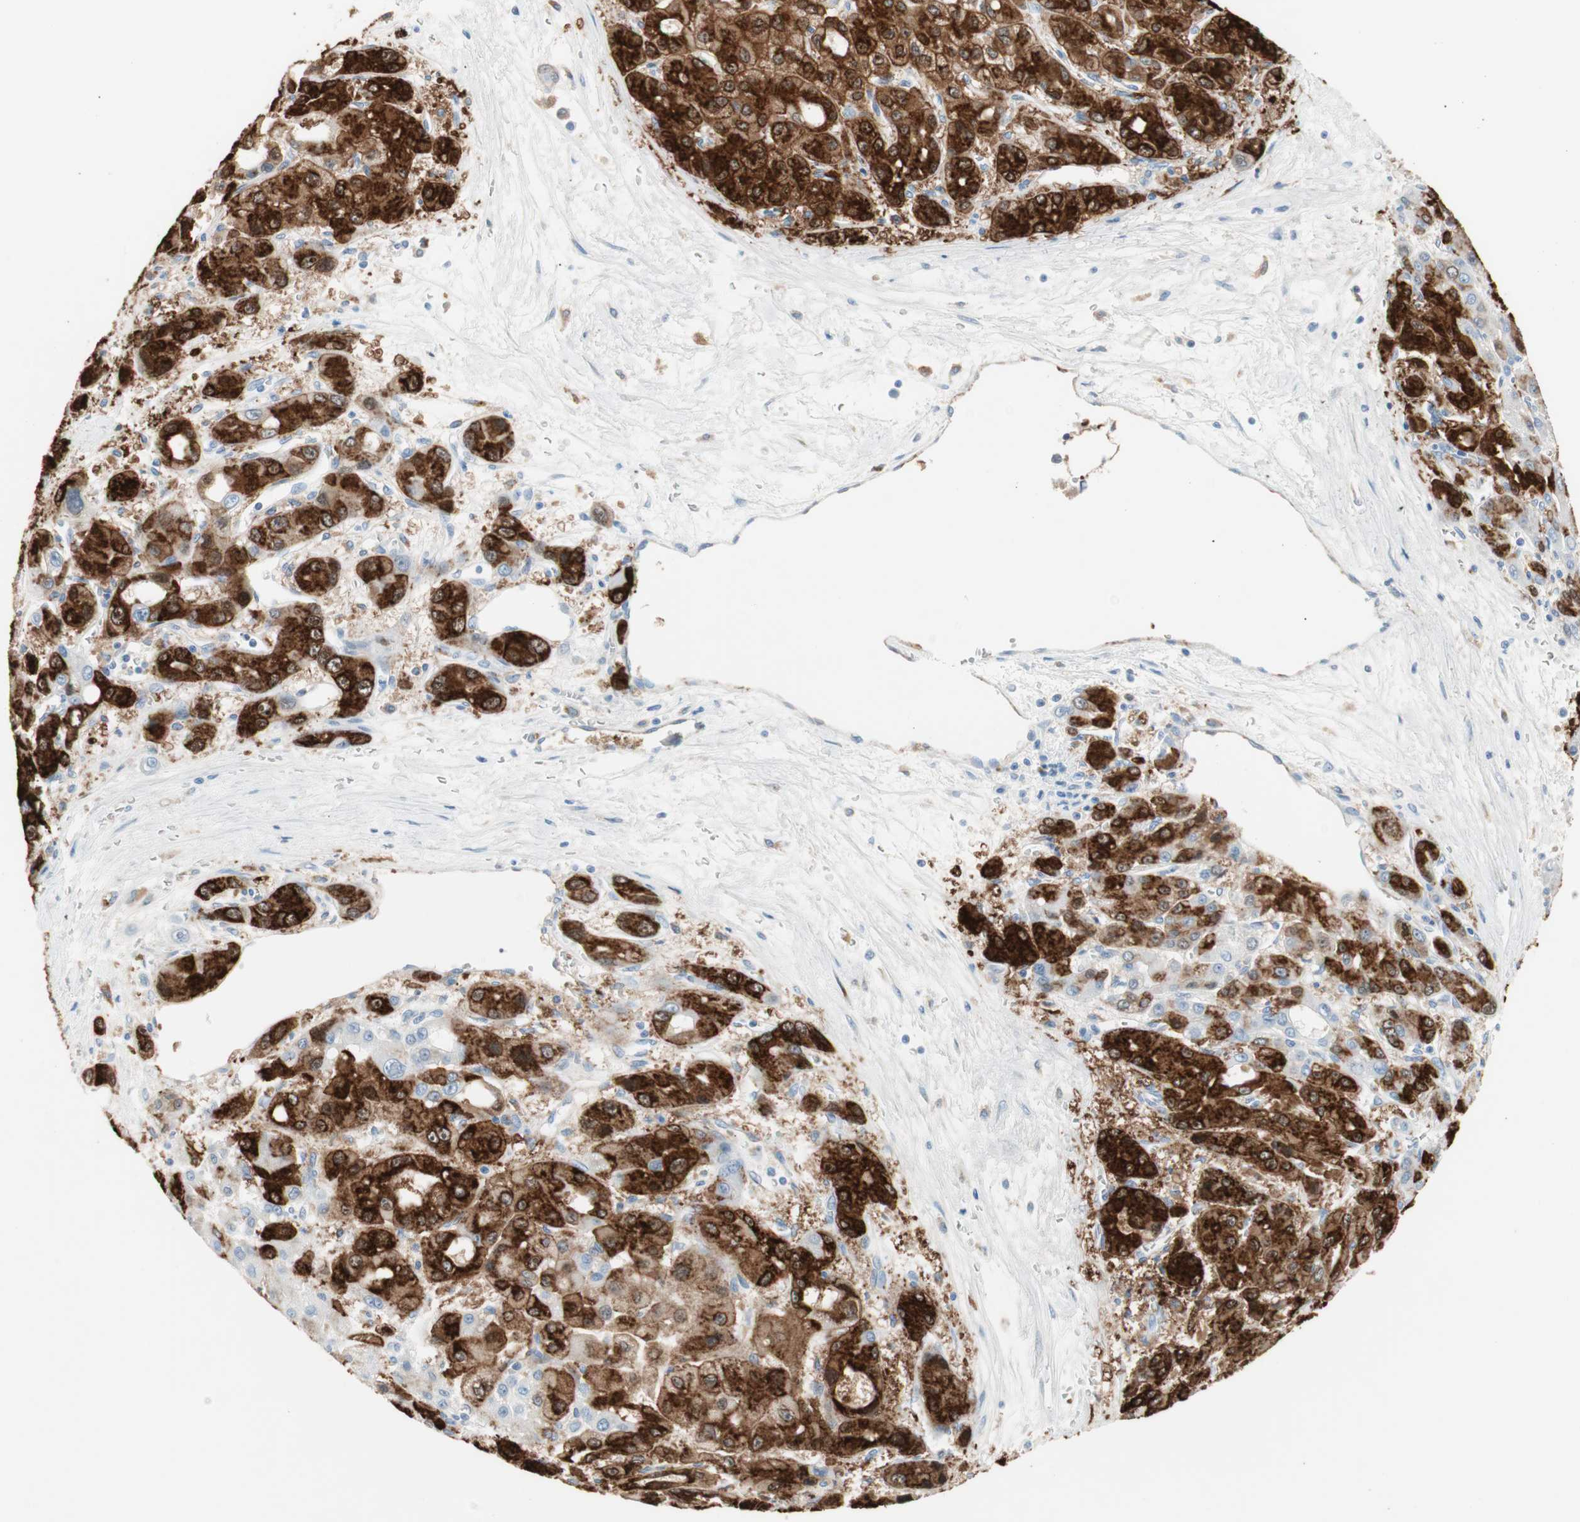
{"staining": {"intensity": "strong", "quantity": ">75%", "location": "cytoplasmic/membranous"}, "tissue": "liver cancer", "cell_type": "Tumor cells", "image_type": "cancer", "snomed": [{"axis": "morphology", "description": "Carcinoma, Hepatocellular, NOS"}, {"axis": "topography", "description": "Liver"}], "caption": "Protein staining shows strong cytoplasmic/membranous expression in about >75% of tumor cells in liver cancer (hepatocellular carcinoma). (DAB (3,3'-diaminobenzidine) IHC, brown staining for protein, blue staining for nuclei).", "gene": "GLUL", "patient": {"sex": "male", "age": 55}}